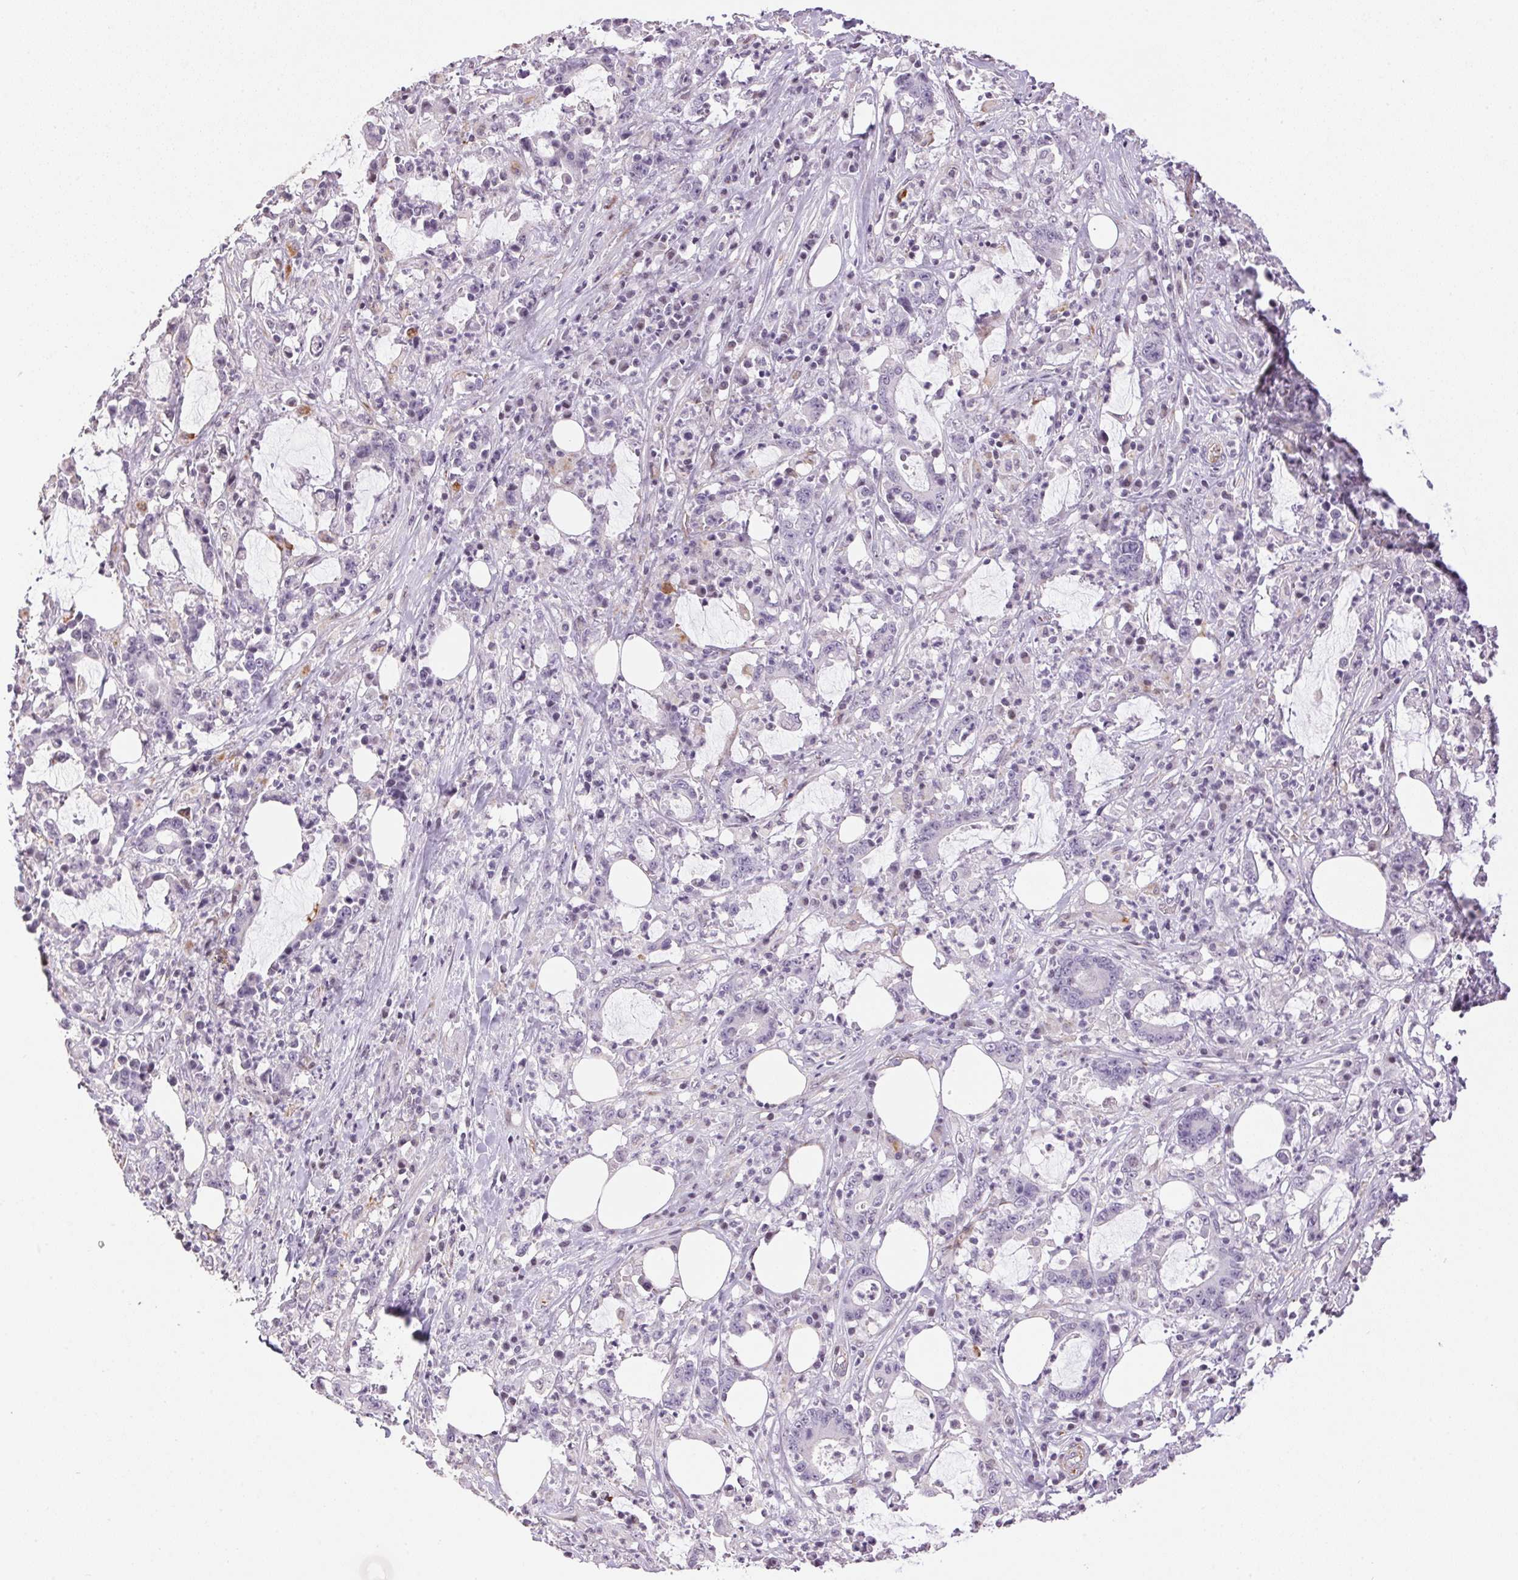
{"staining": {"intensity": "negative", "quantity": "none", "location": "none"}, "tissue": "stomach cancer", "cell_type": "Tumor cells", "image_type": "cancer", "snomed": [{"axis": "morphology", "description": "Adenocarcinoma, NOS"}, {"axis": "topography", "description": "Stomach, upper"}], "caption": "Stomach cancer (adenocarcinoma) stained for a protein using immunohistochemistry (IHC) shows no staining tumor cells.", "gene": "GYG2", "patient": {"sex": "male", "age": 68}}